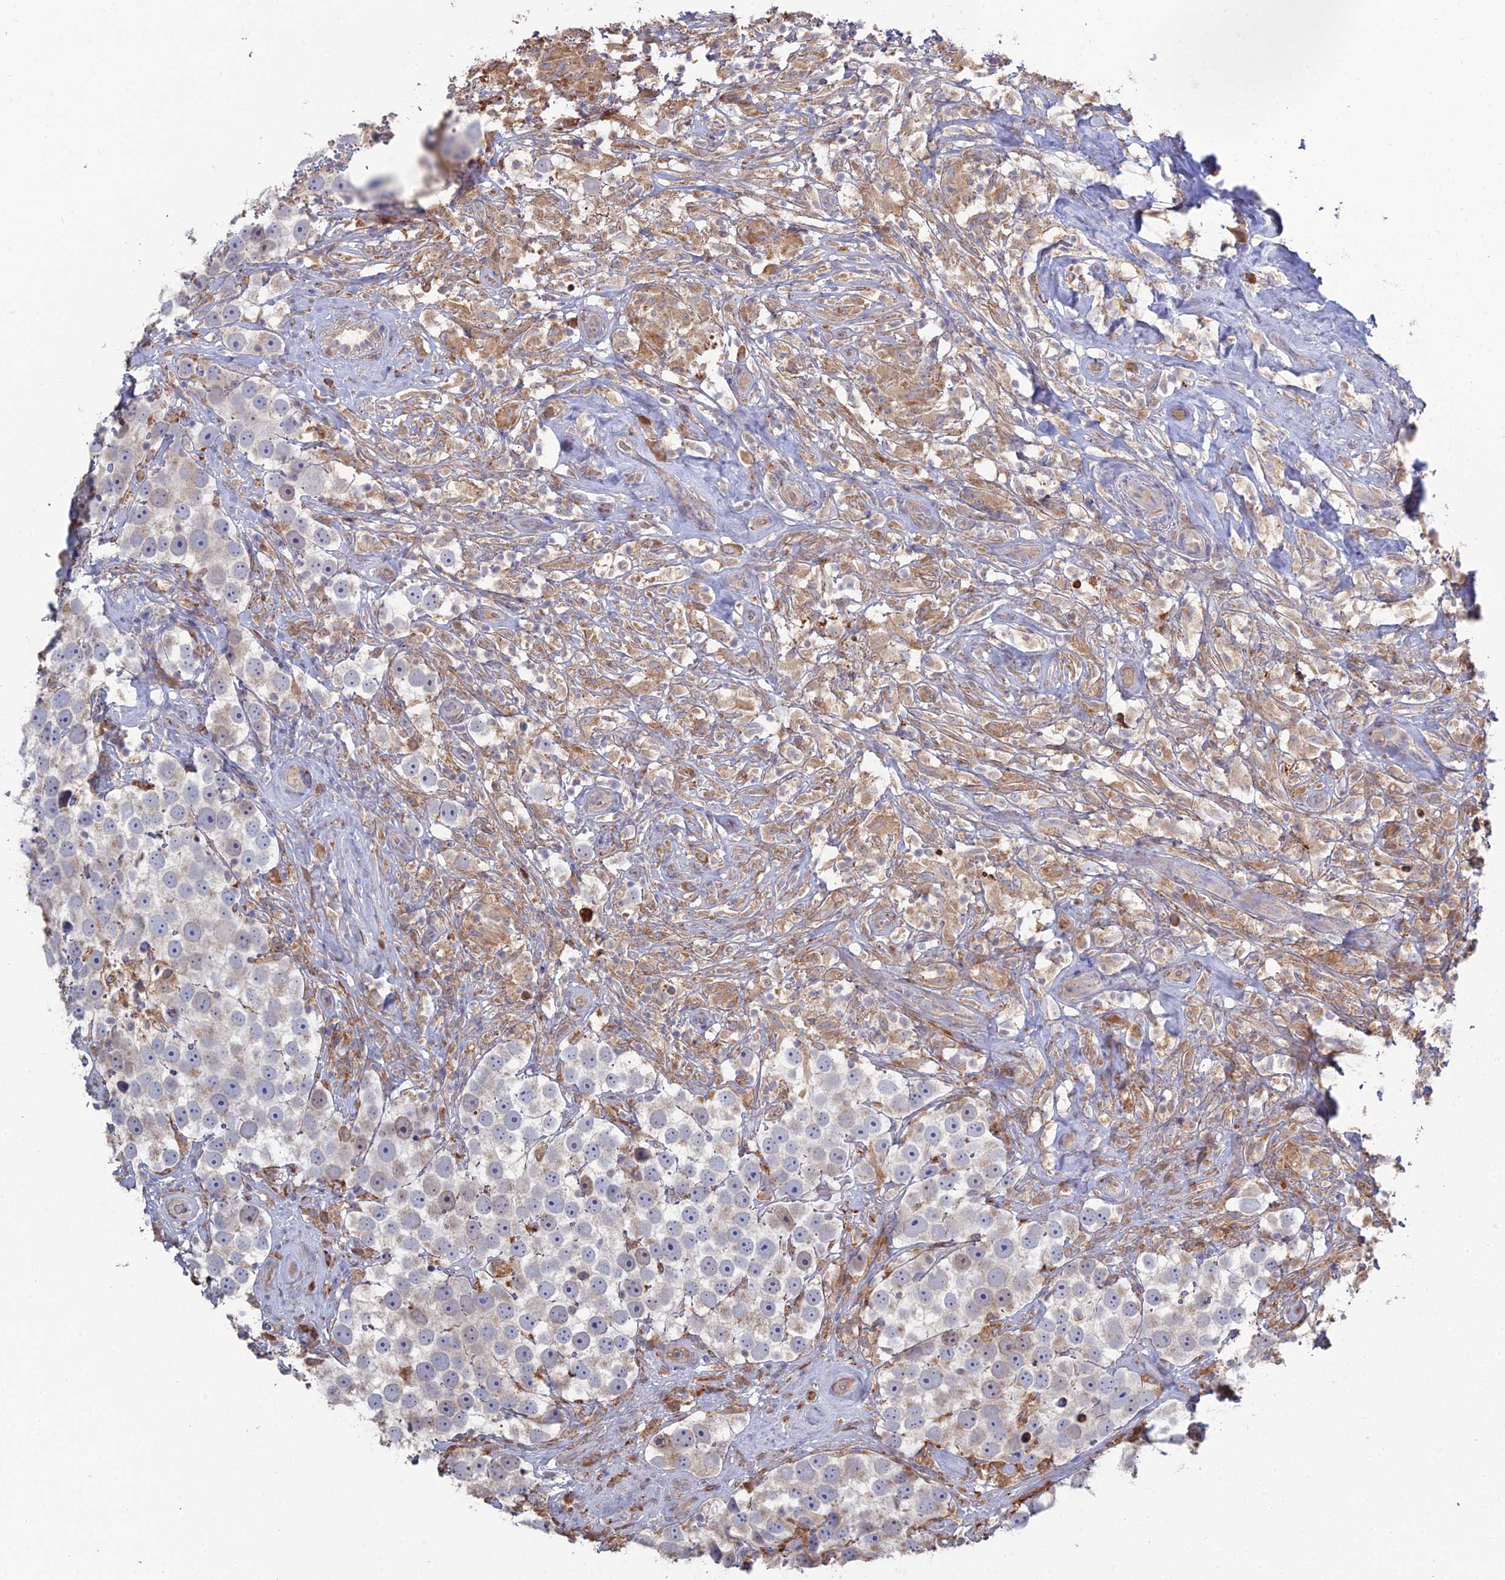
{"staining": {"intensity": "negative", "quantity": "none", "location": "none"}, "tissue": "testis cancer", "cell_type": "Tumor cells", "image_type": "cancer", "snomed": [{"axis": "morphology", "description": "Seminoma, NOS"}, {"axis": "topography", "description": "Testis"}], "caption": "This is an immunohistochemistry histopathology image of human testis seminoma. There is no staining in tumor cells.", "gene": "TRAPPC6A", "patient": {"sex": "male", "age": 49}}